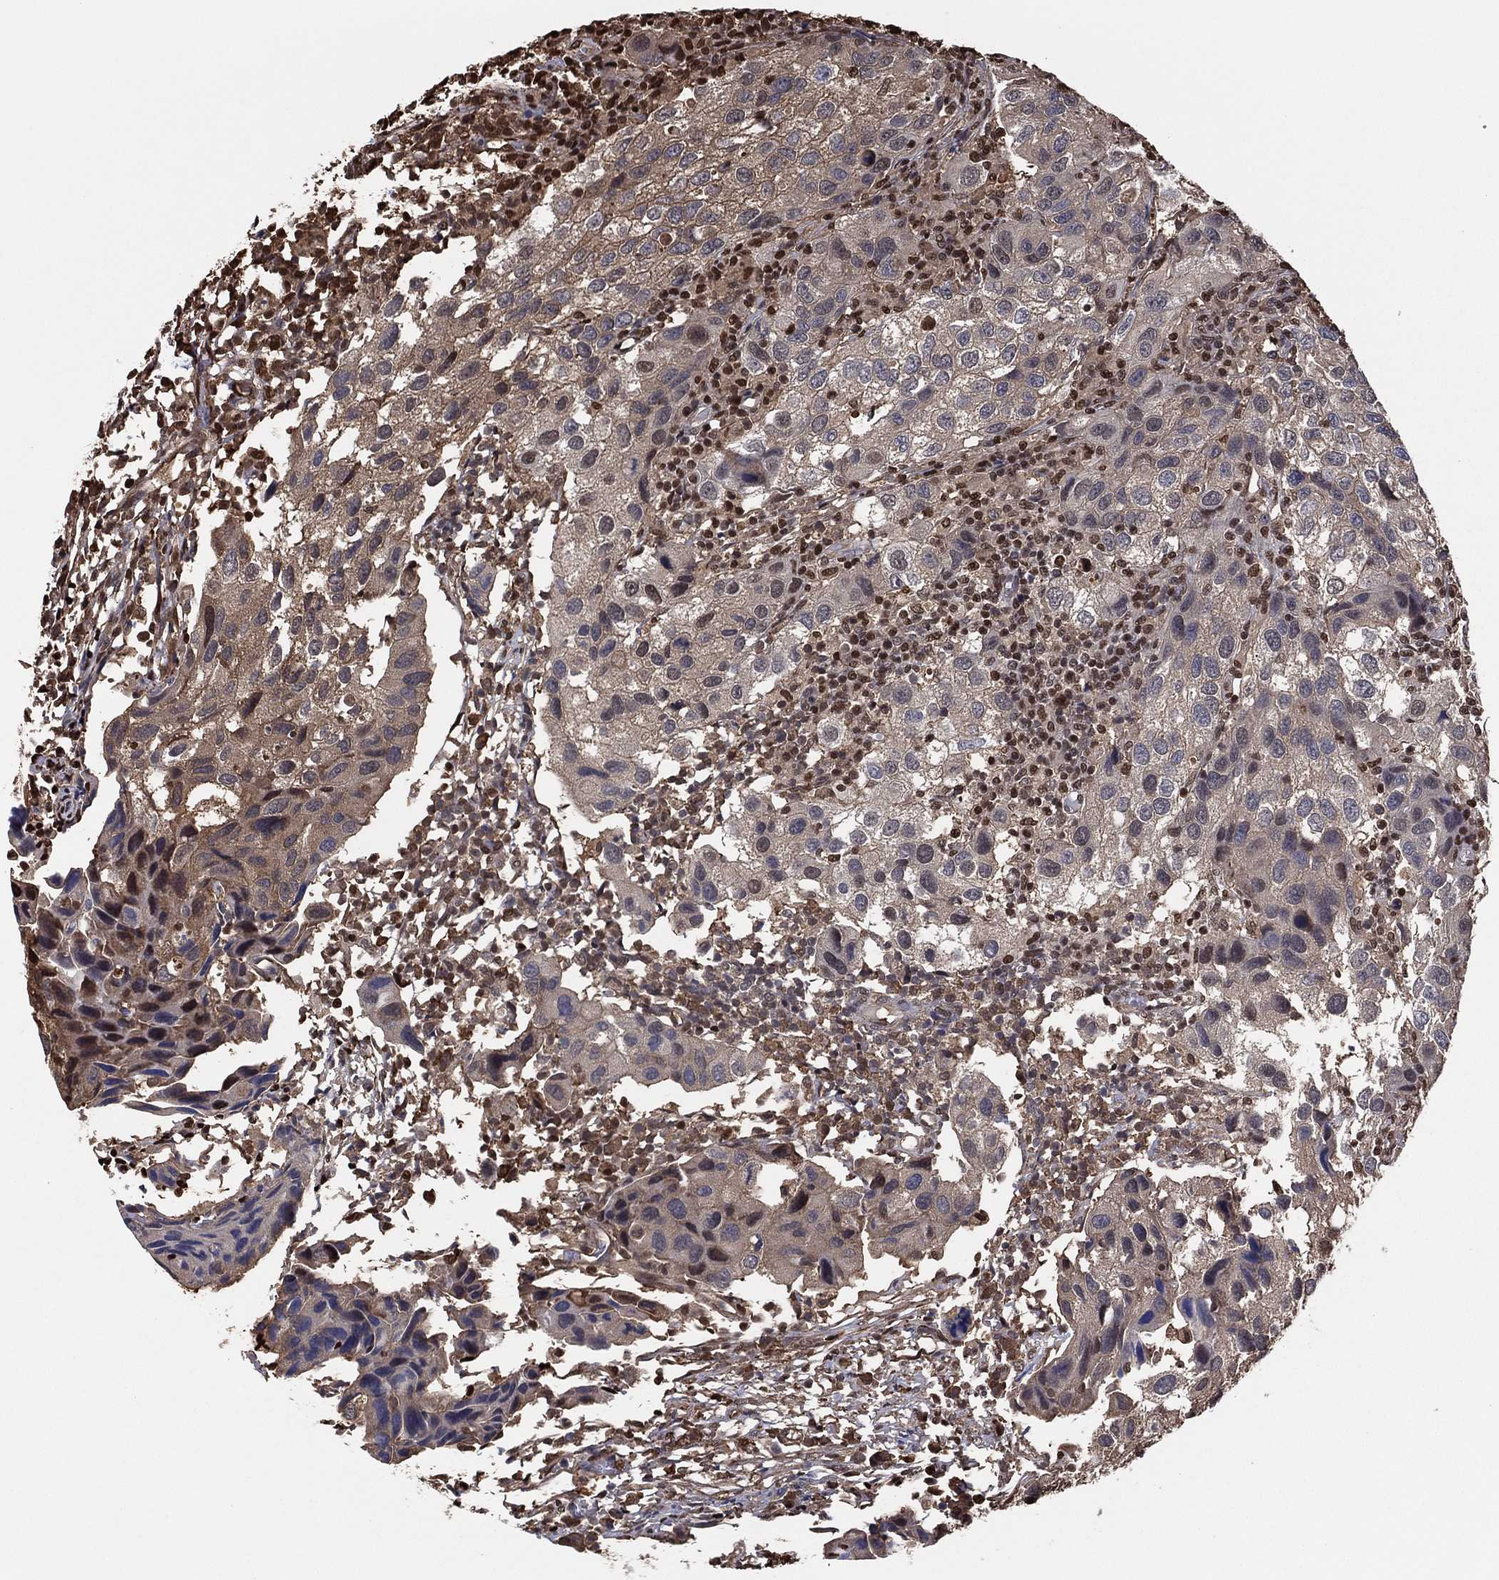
{"staining": {"intensity": "weak", "quantity": "25%-75%", "location": "cytoplasmic/membranous"}, "tissue": "urothelial cancer", "cell_type": "Tumor cells", "image_type": "cancer", "snomed": [{"axis": "morphology", "description": "Urothelial carcinoma, High grade"}, {"axis": "topography", "description": "Urinary bladder"}], "caption": "Human urothelial carcinoma (high-grade) stained with a brown dye exhibits weak cytoplasmic/membranous positive staining in about 25%-75% of tumor cells.", "gene": "GAPDH", "patient": {"sex": "male", "age": 79}}